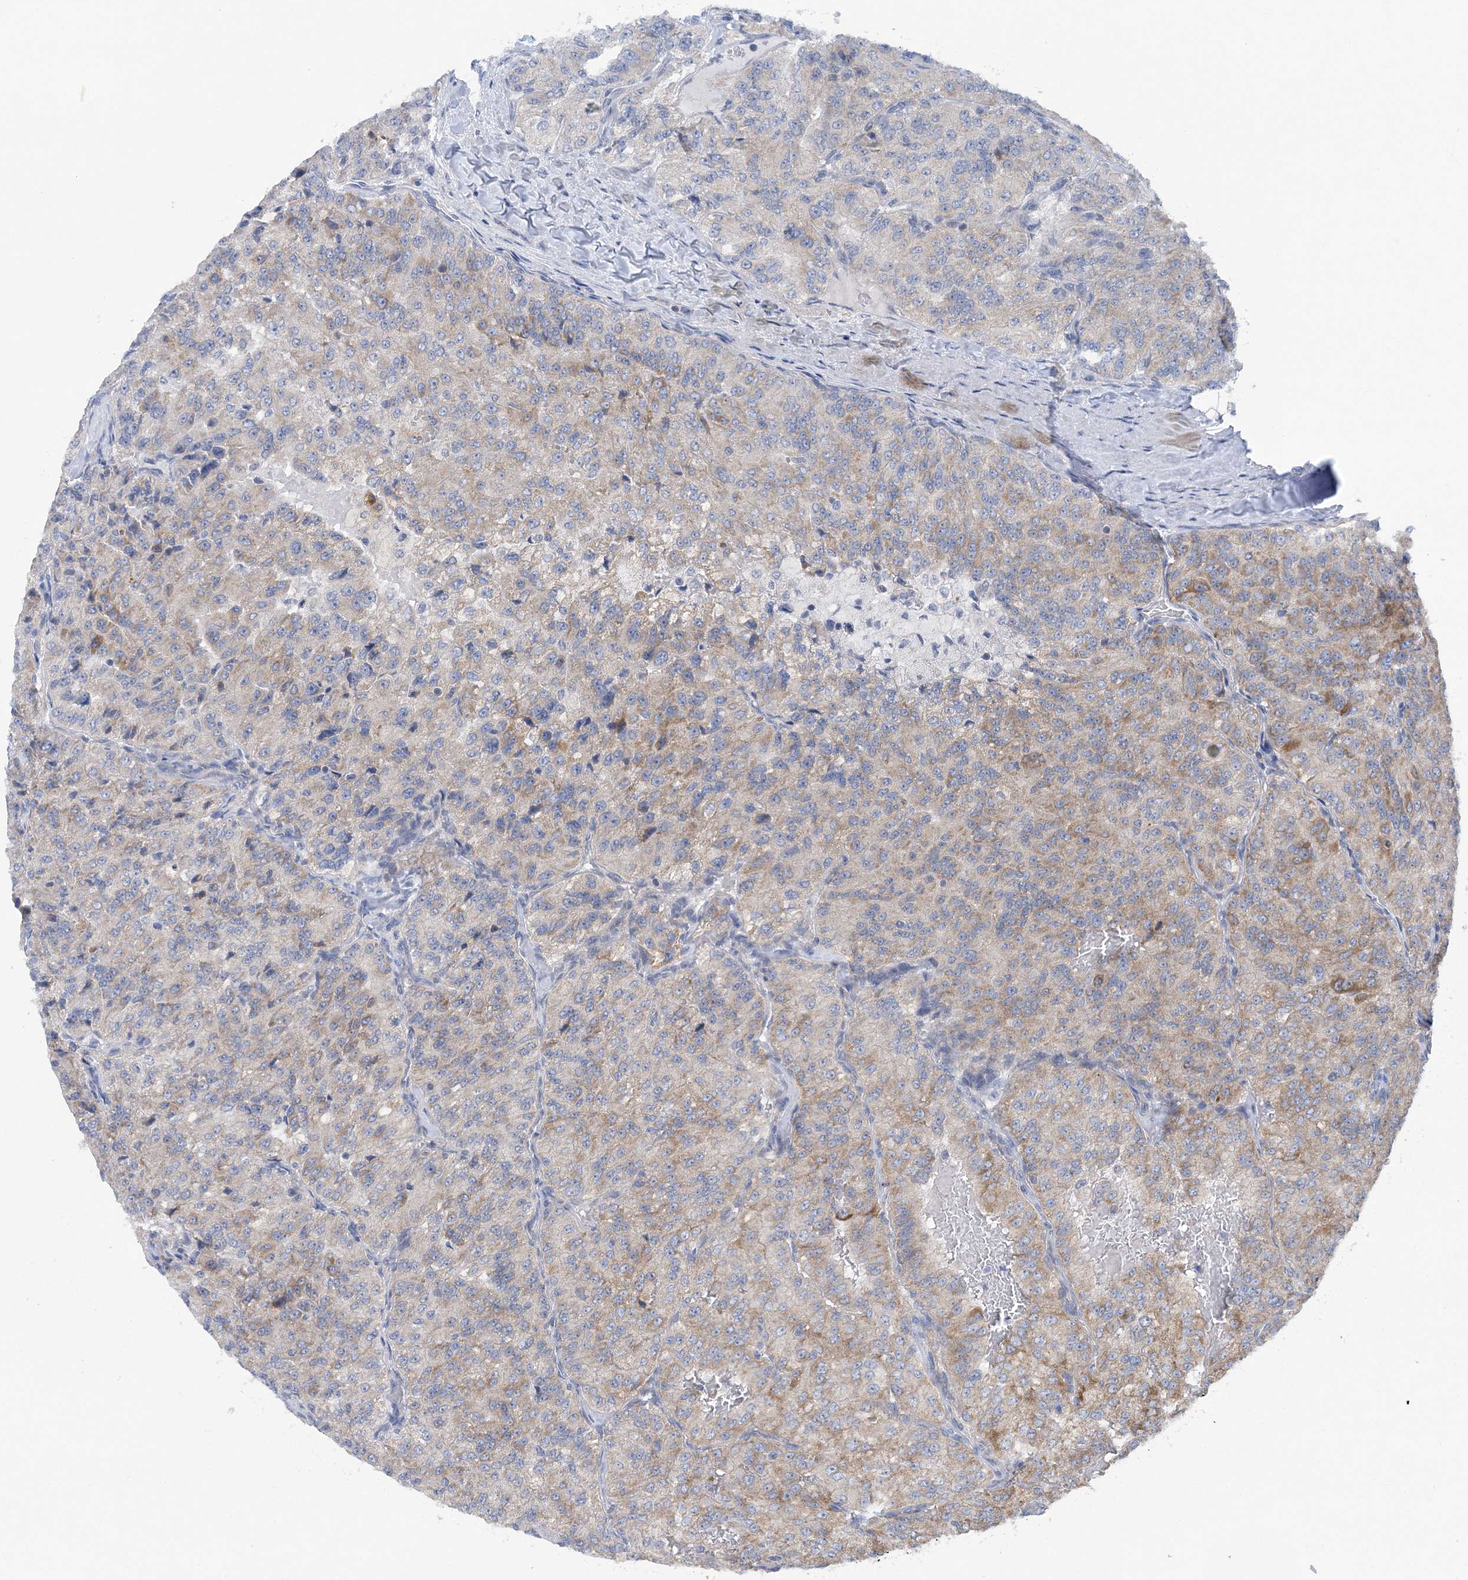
{"staining": {"intensity": "moderate", "quantity": "<25%", "location": "cytoplasmic/membranous"}, "tissue": "renal cancer", "cell_type": "Tumor cells", "image_type": "cancer", "snomed": [{"axis": "morphology", "description": "Adenocarcinoma, NOS"}, {"axis": "topography", "description": "Kidney"}], "caption": "An immunohistochemistry micrograph of neoplastic tissue is shown. Protein staining in brown labels moderate cytoplasmic/membranous positivity in renal adenocarcinoma within tumor cells. The protein of interest is stained brown, and the nuclei are stained in blue (DAB (3,3'-diaminobenzidine) IHC with brightfield microscopy, high magnification).", "gene": "COPE", "patient": {"sex": "female", "age": 63}}